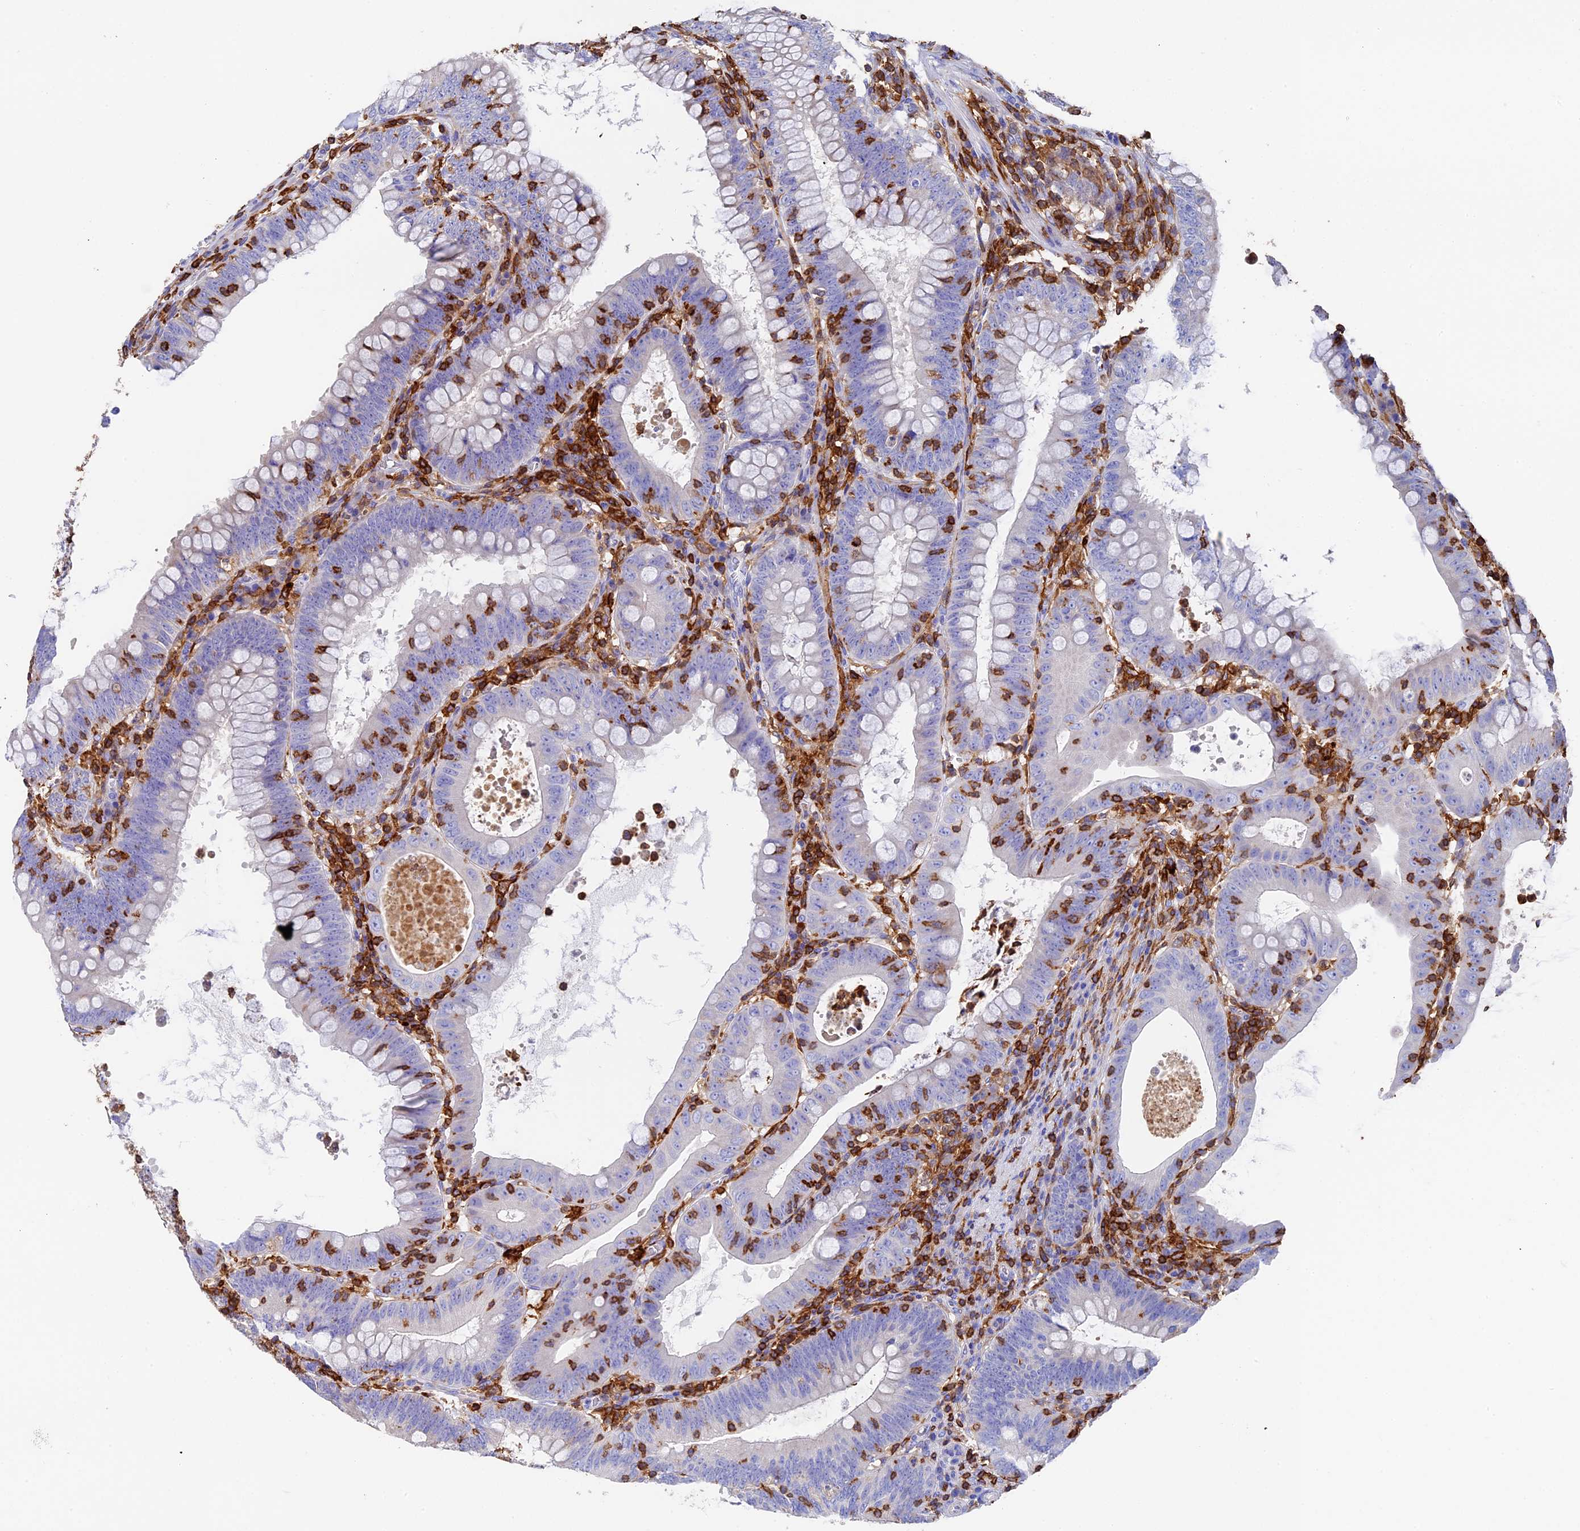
{"staining": {"intensity": "negative", "quantity": "none", "location": "none"}, "tissue": "colorectal cancer", "cell_type": "Tumor cells", "image_type": "cancer", "snomed": [{"axis": "morphology", "description": "Normal tissue, NOS"}, {"axis": "topography", "description": "Colon"}], "caption": "Immunohistochemistry histopathology image of human colorectal cancer stained for a protein (brown), which displays no staining in tumor cells.", "gene": "ADAT1", "patient": {"sex": "female", "age": 82}}